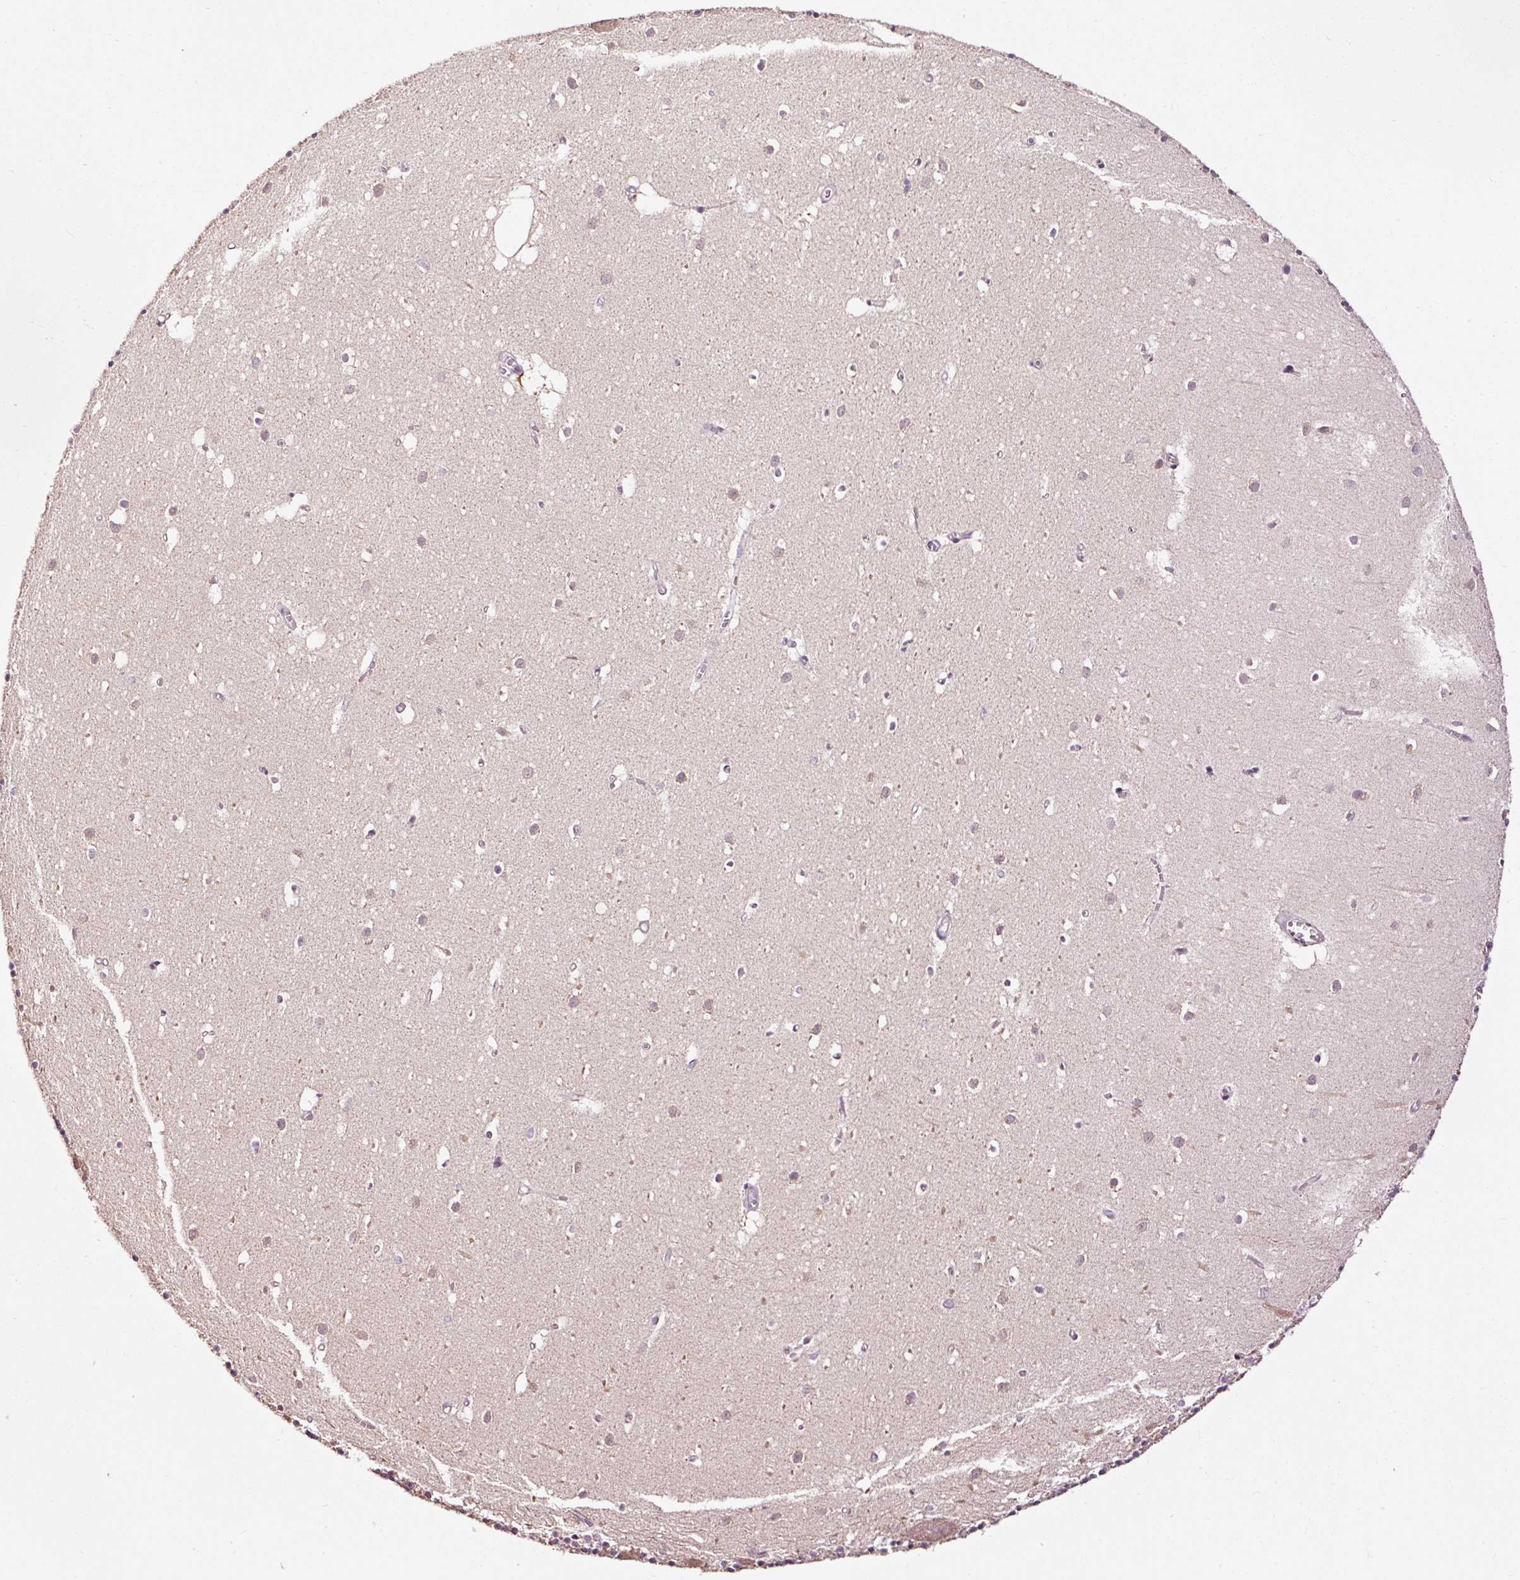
{"staining": {"intensity": "negative", "quantity": "none", "location": "none"}, "tissue": "cerebellum", "cell_type": "Cells in granular layer", "image_type": "normal", "snomed": [{"axis": "morphology", "description": "Normal tissue, NOS"}, {"axis": "topography", "description": "Cerebellum"}], "caption": "Human cerebellum stained for a protein using immunohistochemistry (IHC) demonstrates no positivity in cells in granular layer.", "gene": "UTP14A", "patient": {"sex": "male", "age": 54}}